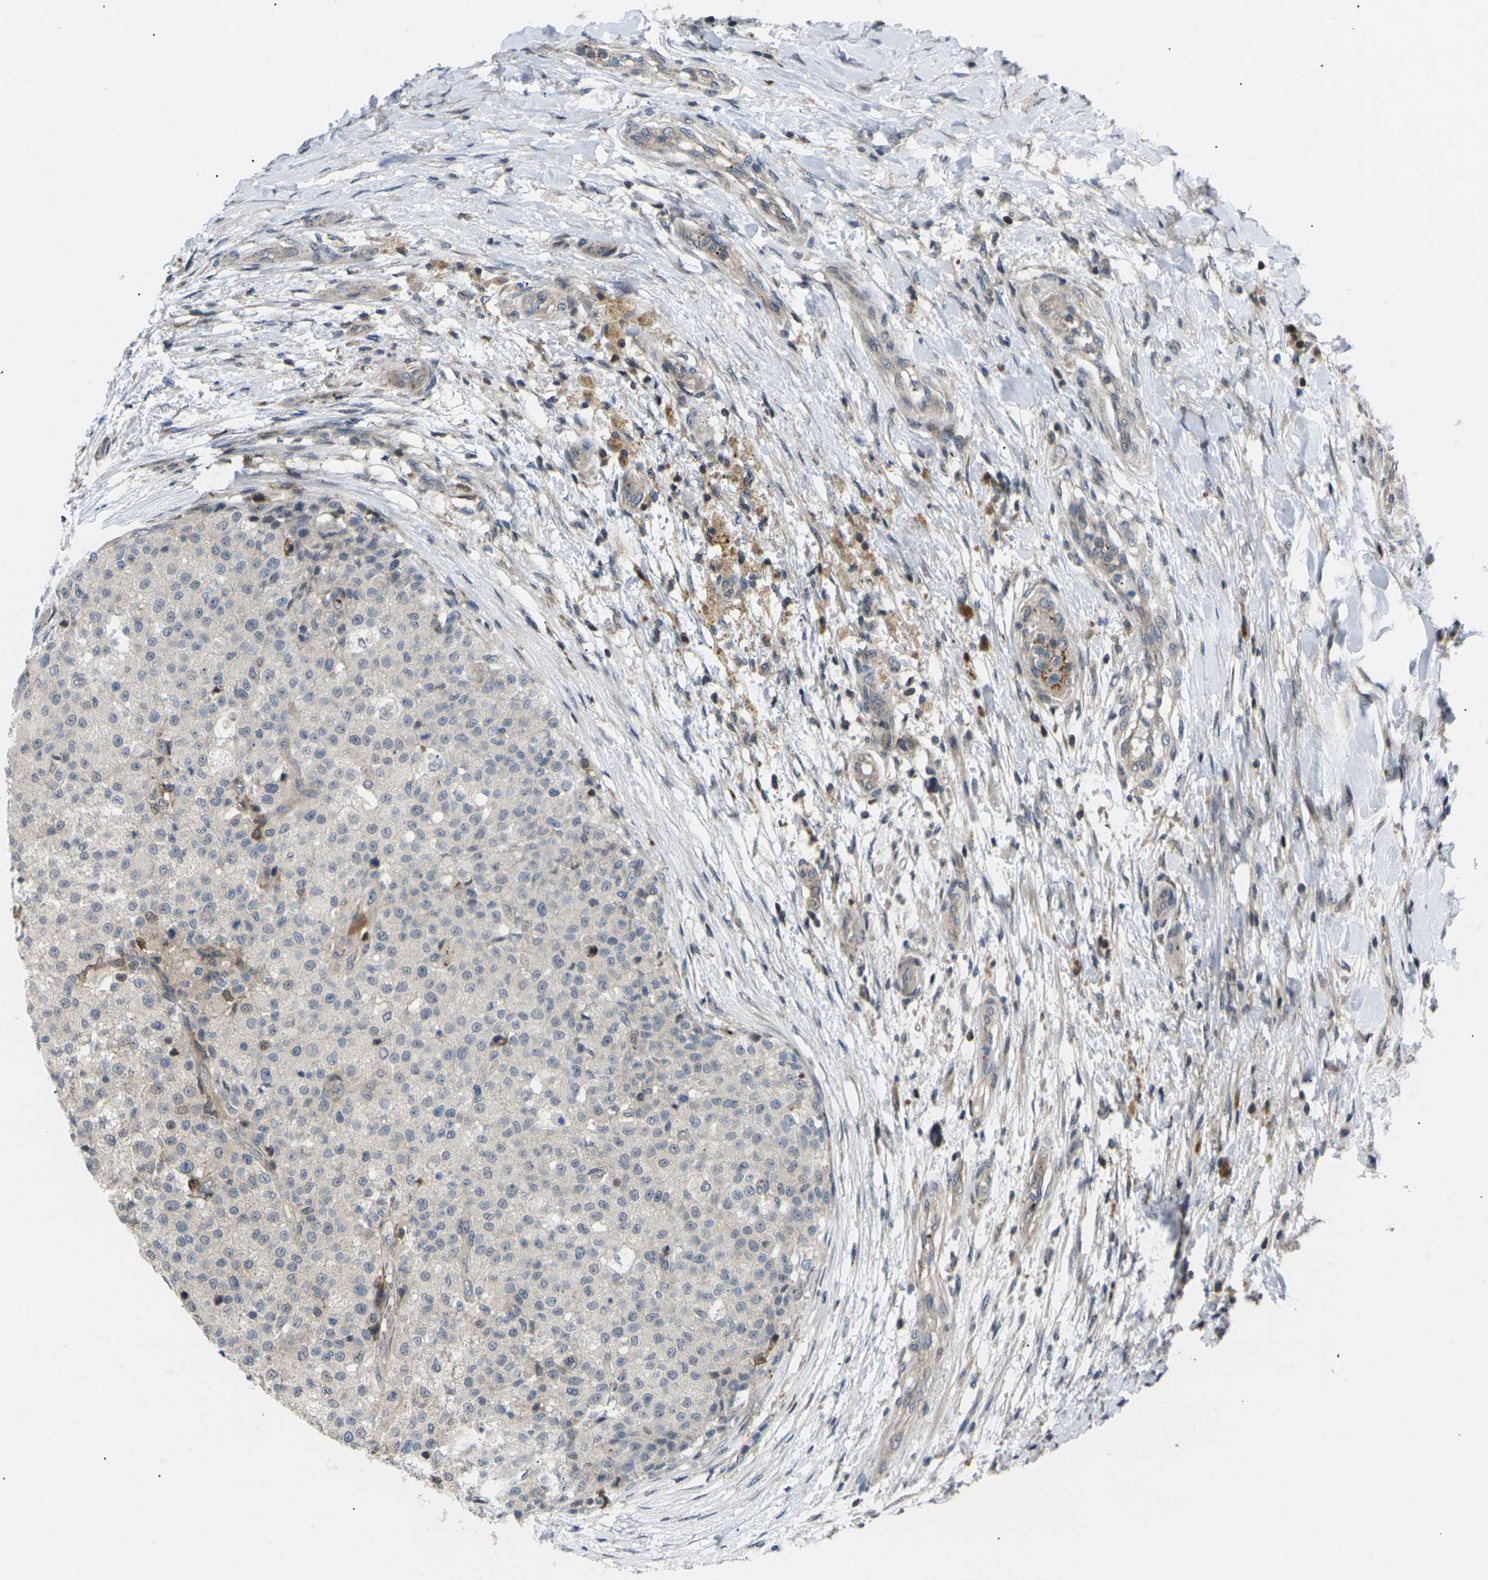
{"staining": {"intensity": "negative", "quantity": "none", "location": "none"}, "tissue": "testis cancer", "cell_type": "Tumor cells", "image_type": "cancer", "snomed": [{"axis": "morphology", "description": "Seminoma, NOS"}, {"axis": "topography", "description": "Testis"}], "caption": "Tumor cells show no significant protein expression in testis cancer (seminoma). The staining was performed using DAB (3,3'-diaminobenzidine) to visualize the protein expression in brown, while the nuclei were stained in blue with hematoxylin (Magnification: 20x).", "gene": "RPS6KA3", "patient": {"sex": "male", "age": 59}}